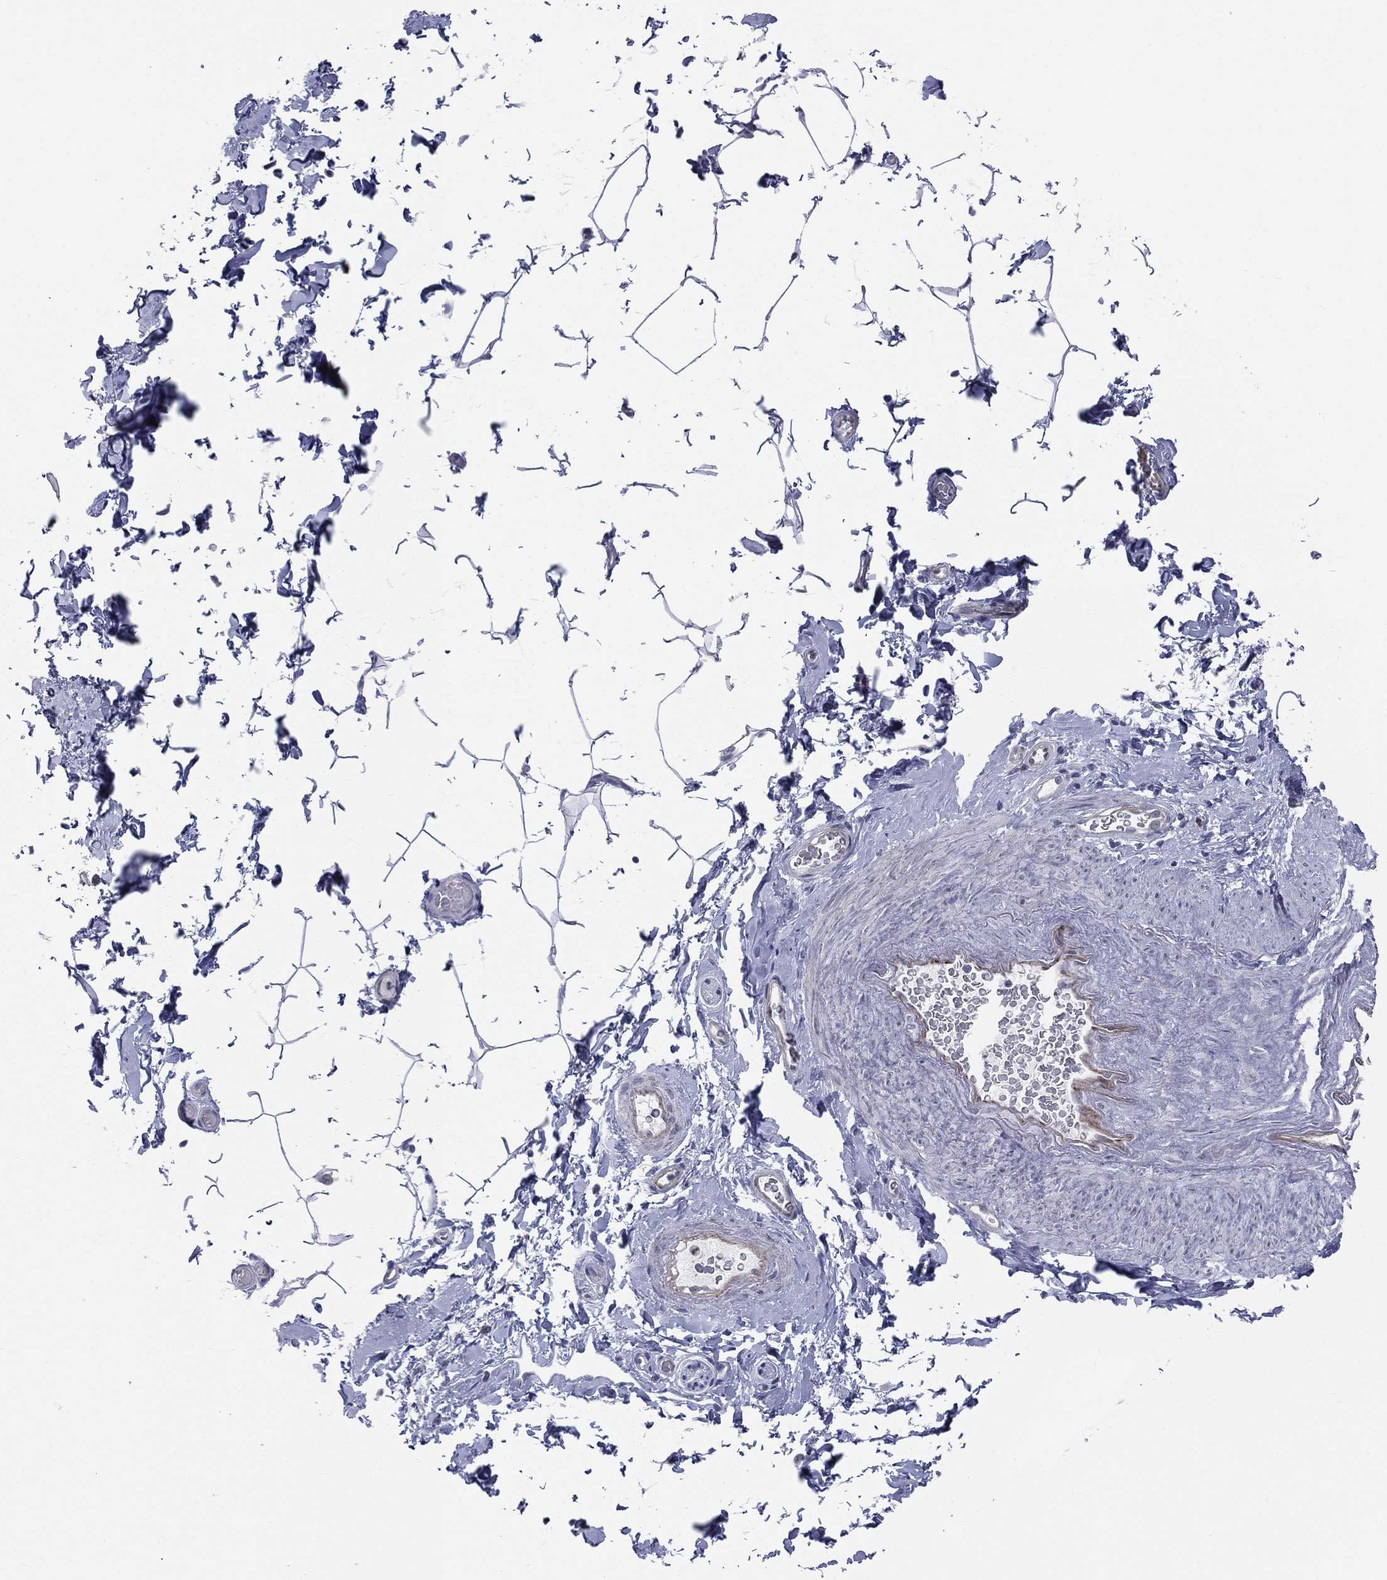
{"staining": {"intensity": "negative", "quantity": "none", "location": "none"}, "tissue": "adipose tissue", "cell_type": "Adipocytes", "image_type": "normal", "snomed": [{"axis": "morphology", "description": "Normal tissue, NOS"}, {"axis": "topography", "description": "Soft tissue"}, {"axis": "topography", "description": "Vascular tissue"}], "caption": "Immunohistochemical staining of benign adipose tissue displays no significant staining in adipocytes.", "gene": "CD22", "patient": {"sex": "male", "age": 41}}